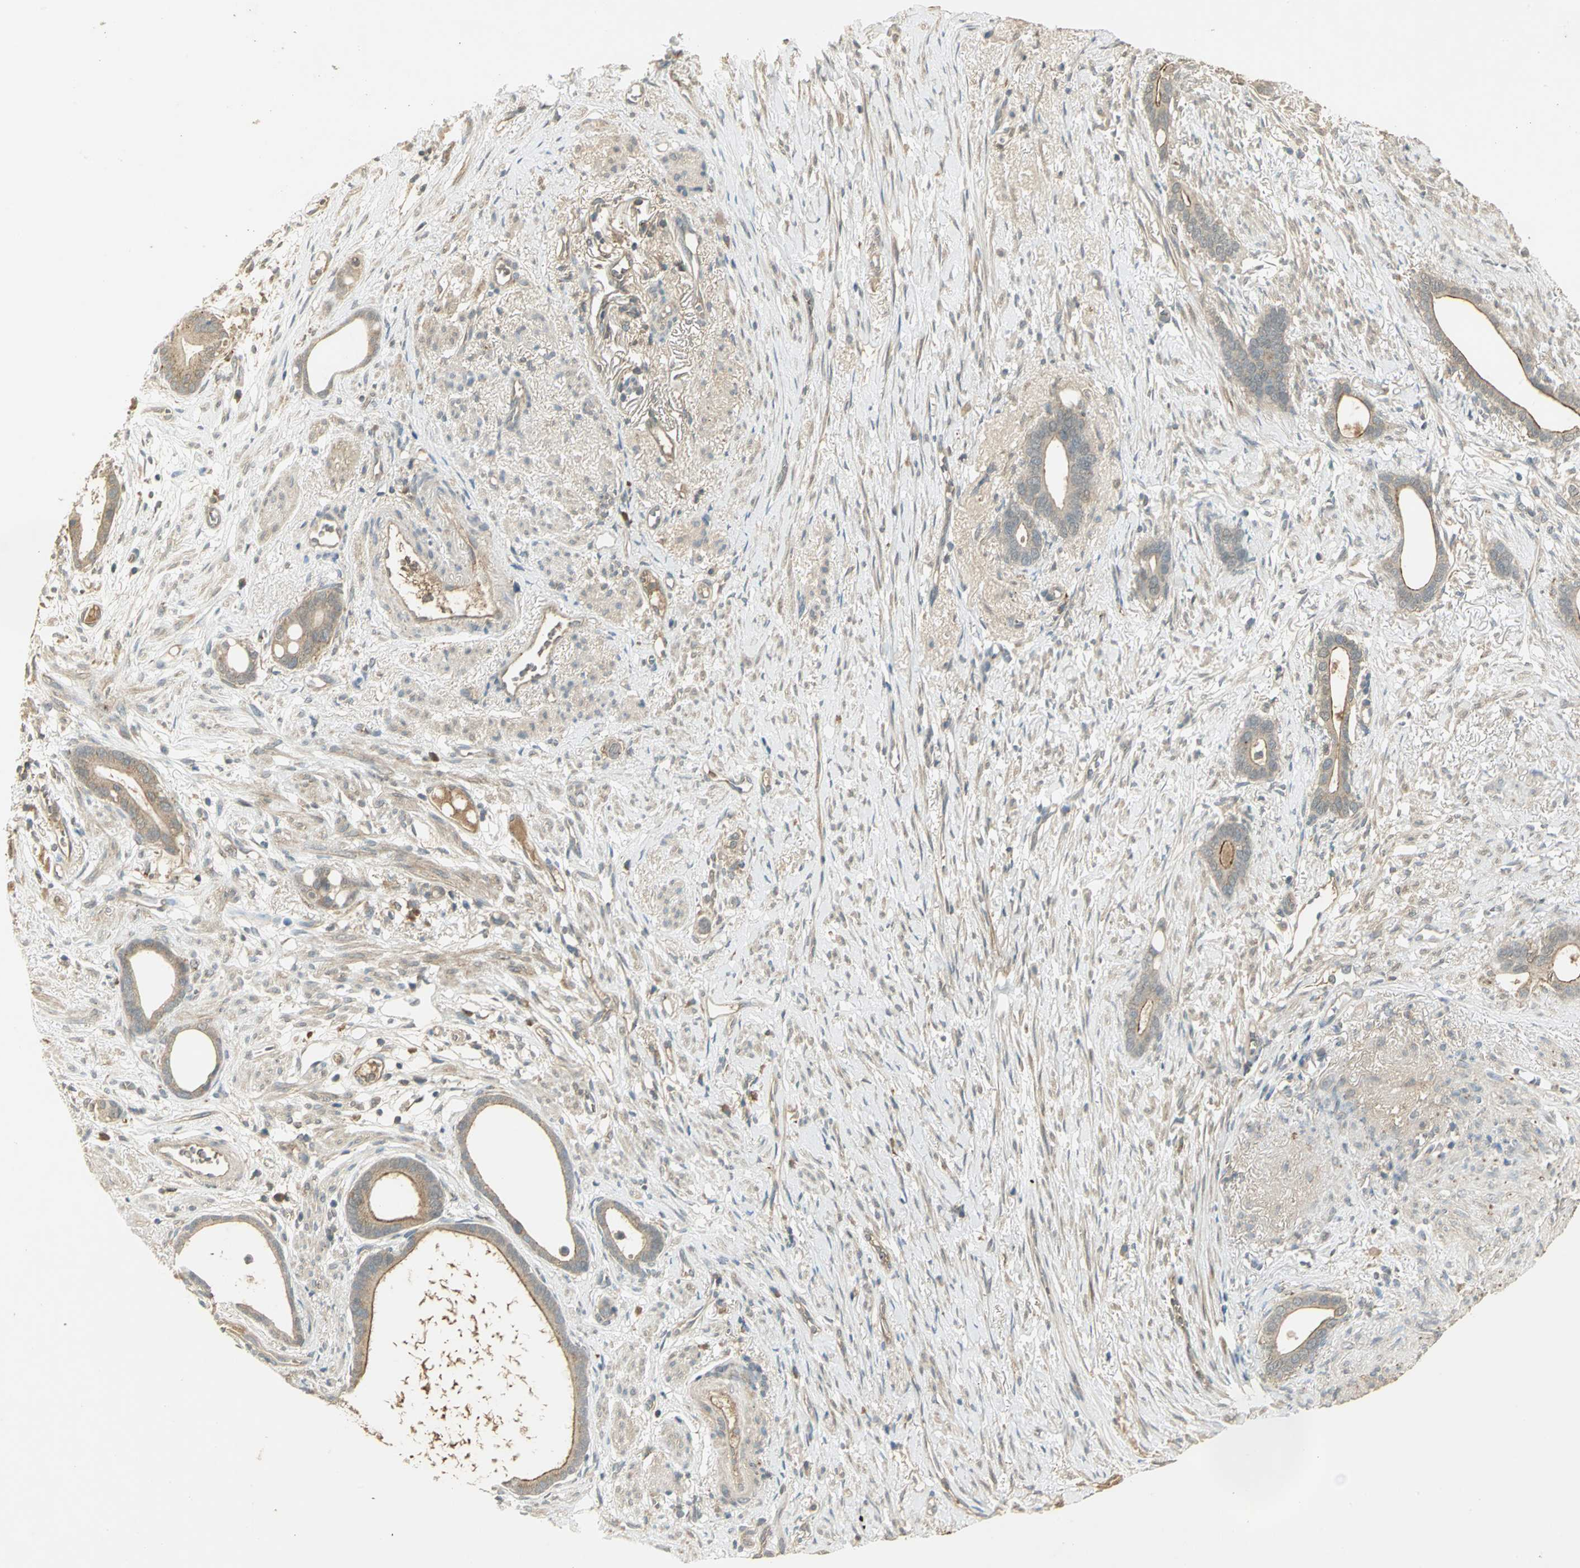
{"staining": {"intensity": "weak", "quantity": ">75%", "location": "cytoplasmic/membranous"}, "tissue": "stomach cancer", "cell_type": "Tumor cells", "image_type": "cancer", "snomed": [{"axis": "morphology", "description": "Adenocarcinoma, NOS"}, {"axis": "topography", "description": "Stomach"}], "caption": "Stomach cancer stained for a protein demonstrates weak cytoplasmic/membranous positivity in tumor cells.", "gene": "KEAP1", "patient": {"sex": "female", "age": 75}}